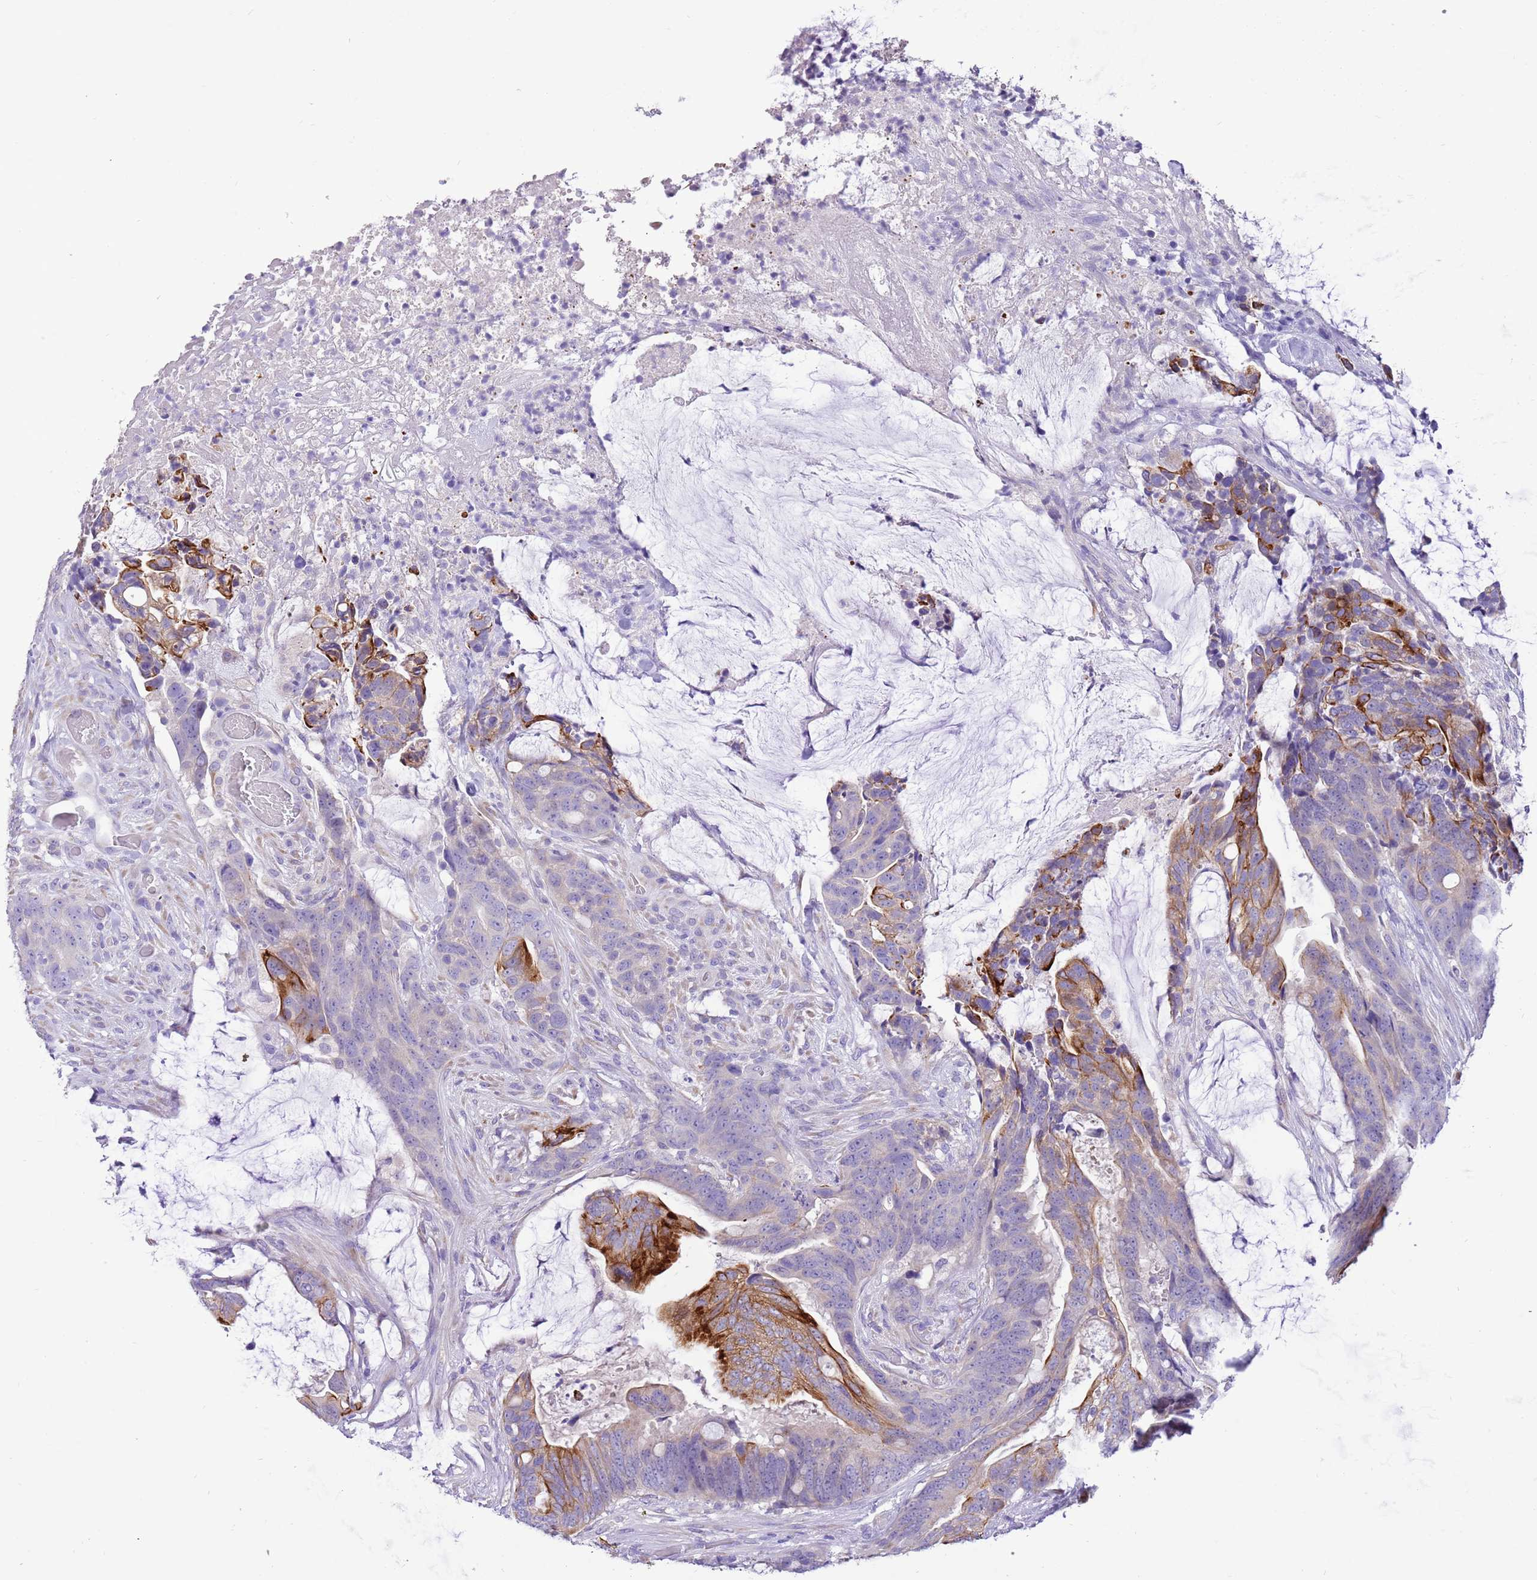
{"staining": {"intensity": "strong", "quantity": "25%-75%", "location": "cytoplasmic/membranous"}, "tissue": "colorectal cancer", "cell_type": "Tumor cells", "image_type": "cancer", "snomed": [{"axis": "morphology", "description": "Adenocarcinoma, NOS"}, {"axis": "topography", "description": "Colon"}], "caption": "This photomicrograph displays immunohistochemistry (IHC) staining of human colorectal adenocarcinoma, with high strong cytoplasmic/membranous staining in approximately 25%-75% of tumor cells.", "gene": "R3HDM4", "patient": {"sex": "female", "age": 82}}